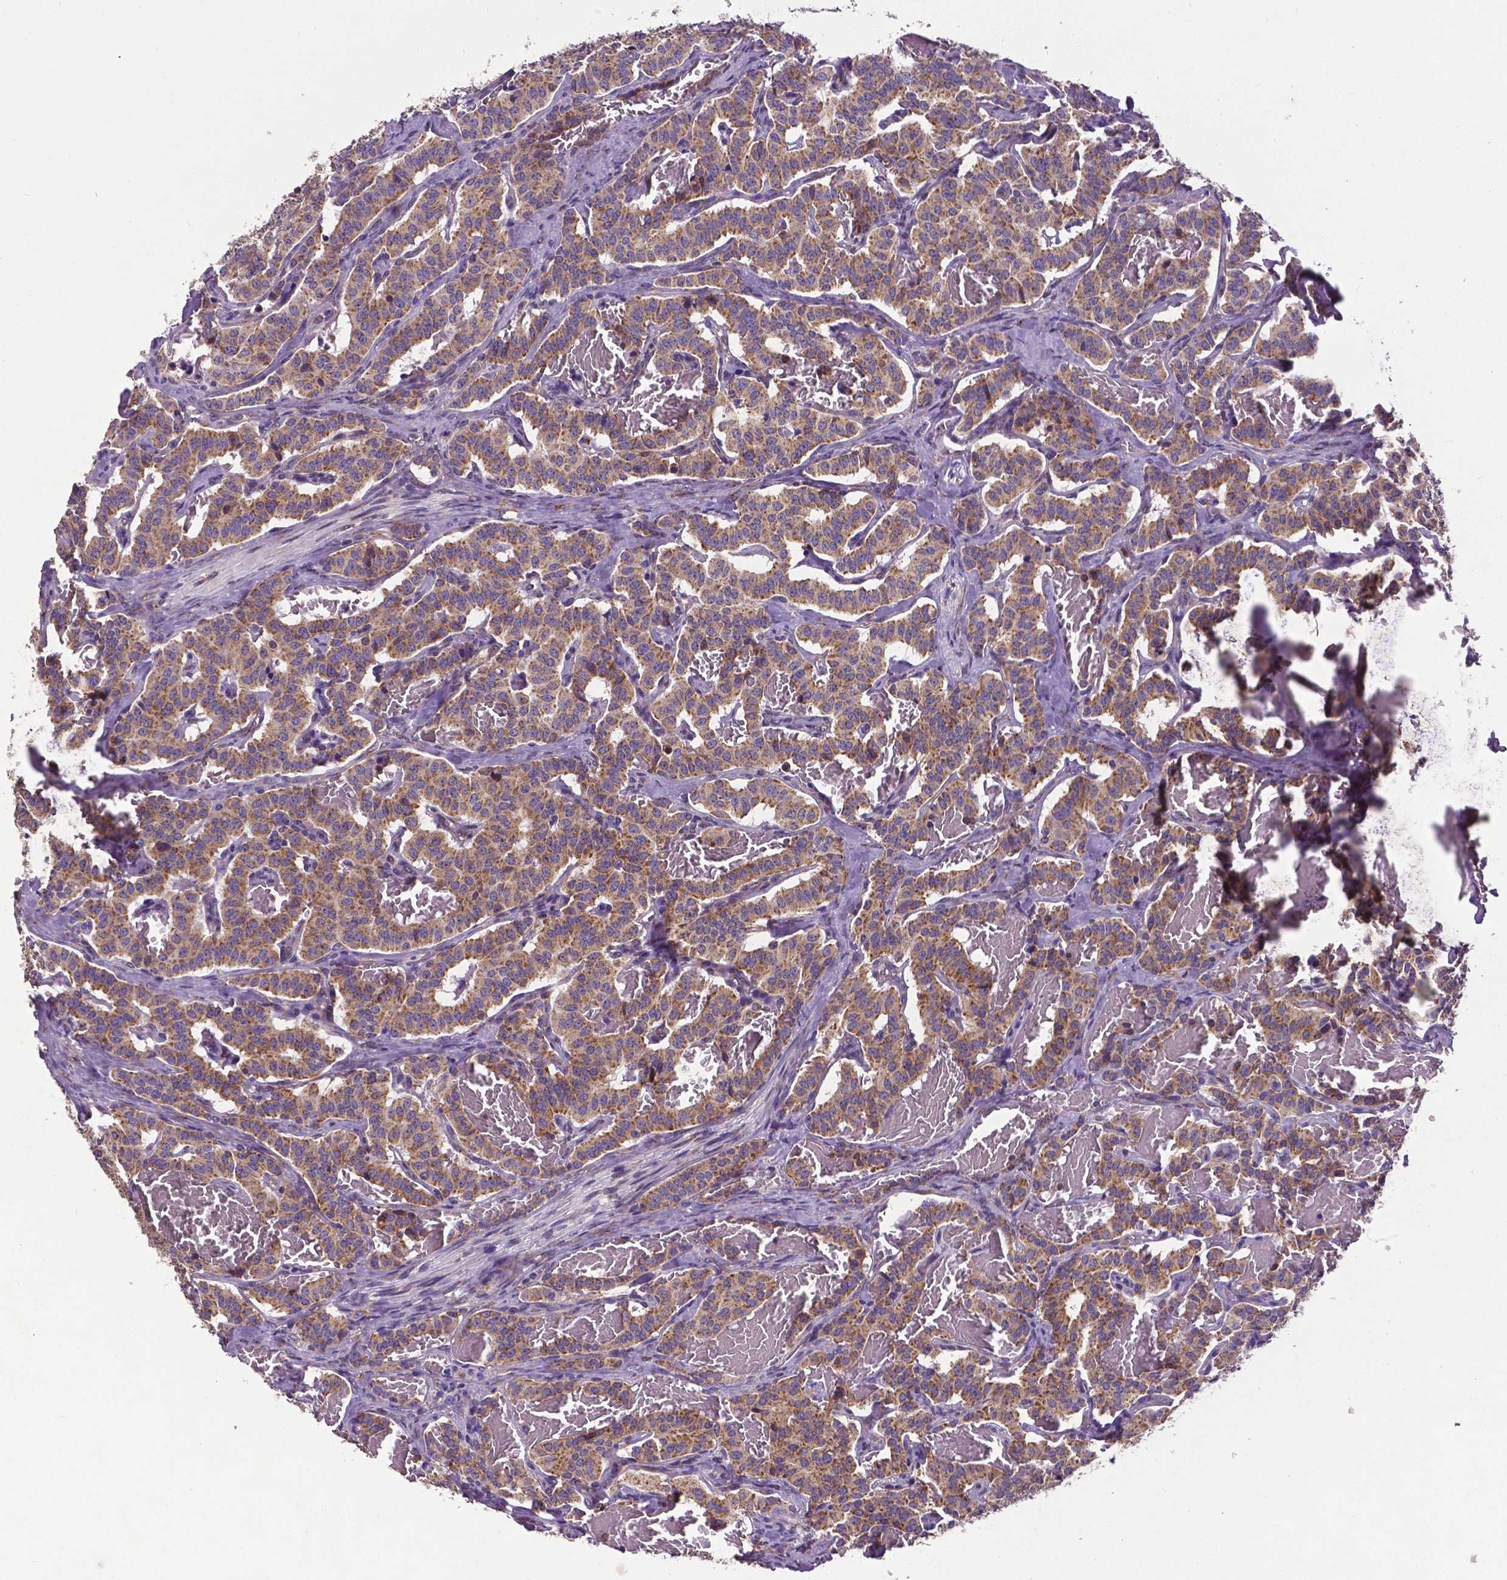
{"staining": {"intensity": "strong", "quantity": ">75%", "location": "cytoplasmic/membranous"}, "tissue": "carcinoid", "cell_type": "Tumor cells", "image_type": "cancer", "snomed": [{"axis": "morphology", "description": "Carcinoid, malignant, NOS"}, {"axis": "topography", "description": "Lung"}], "caption": "Carcinoid was stained to show a protein in brown. There is high levels of strong cytoplasmic/membranous expression in about >75% of tumor cells. (IHC, brightfield microscopy, high magnification).", "gene": "MTDH", "patient": {"sex": "female", "age": 46}}